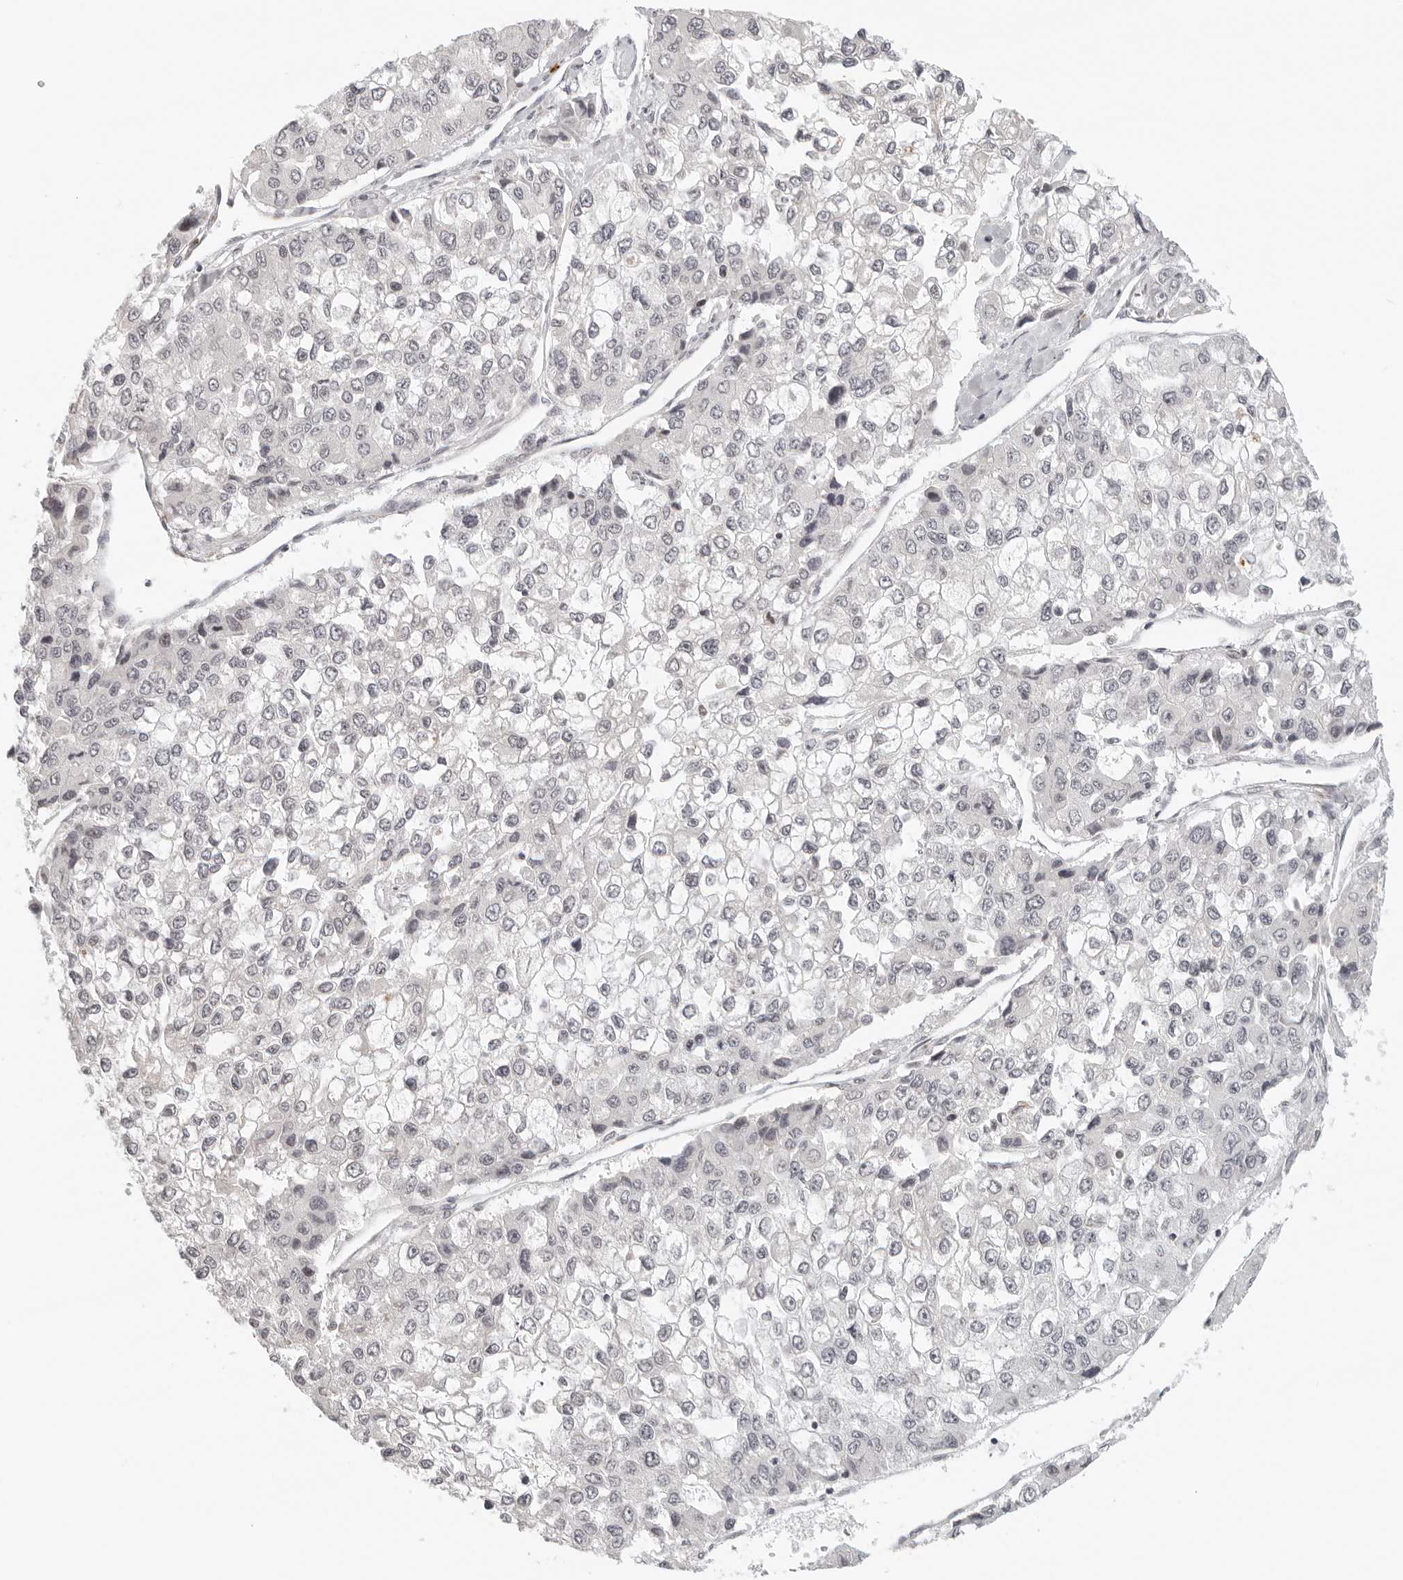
{"staining": {"intensity": "negative", "quantity": "none", "location": "none"}, "tissue": "liver cancer", "cell_type": "Tumor cells", "image_type": "cancer", "snomed": [{"axis": "morphology", "description": "Carcinoma, Hepatocellular, NOS"}, {"axis": "topography", "description": "Liver"}], "caption": "There is no significant positivity in tumor cells of hepatocellular carcinoma (liver).", "gene": "ZNF678", "patient": {"sex": "female", "age": 66}}